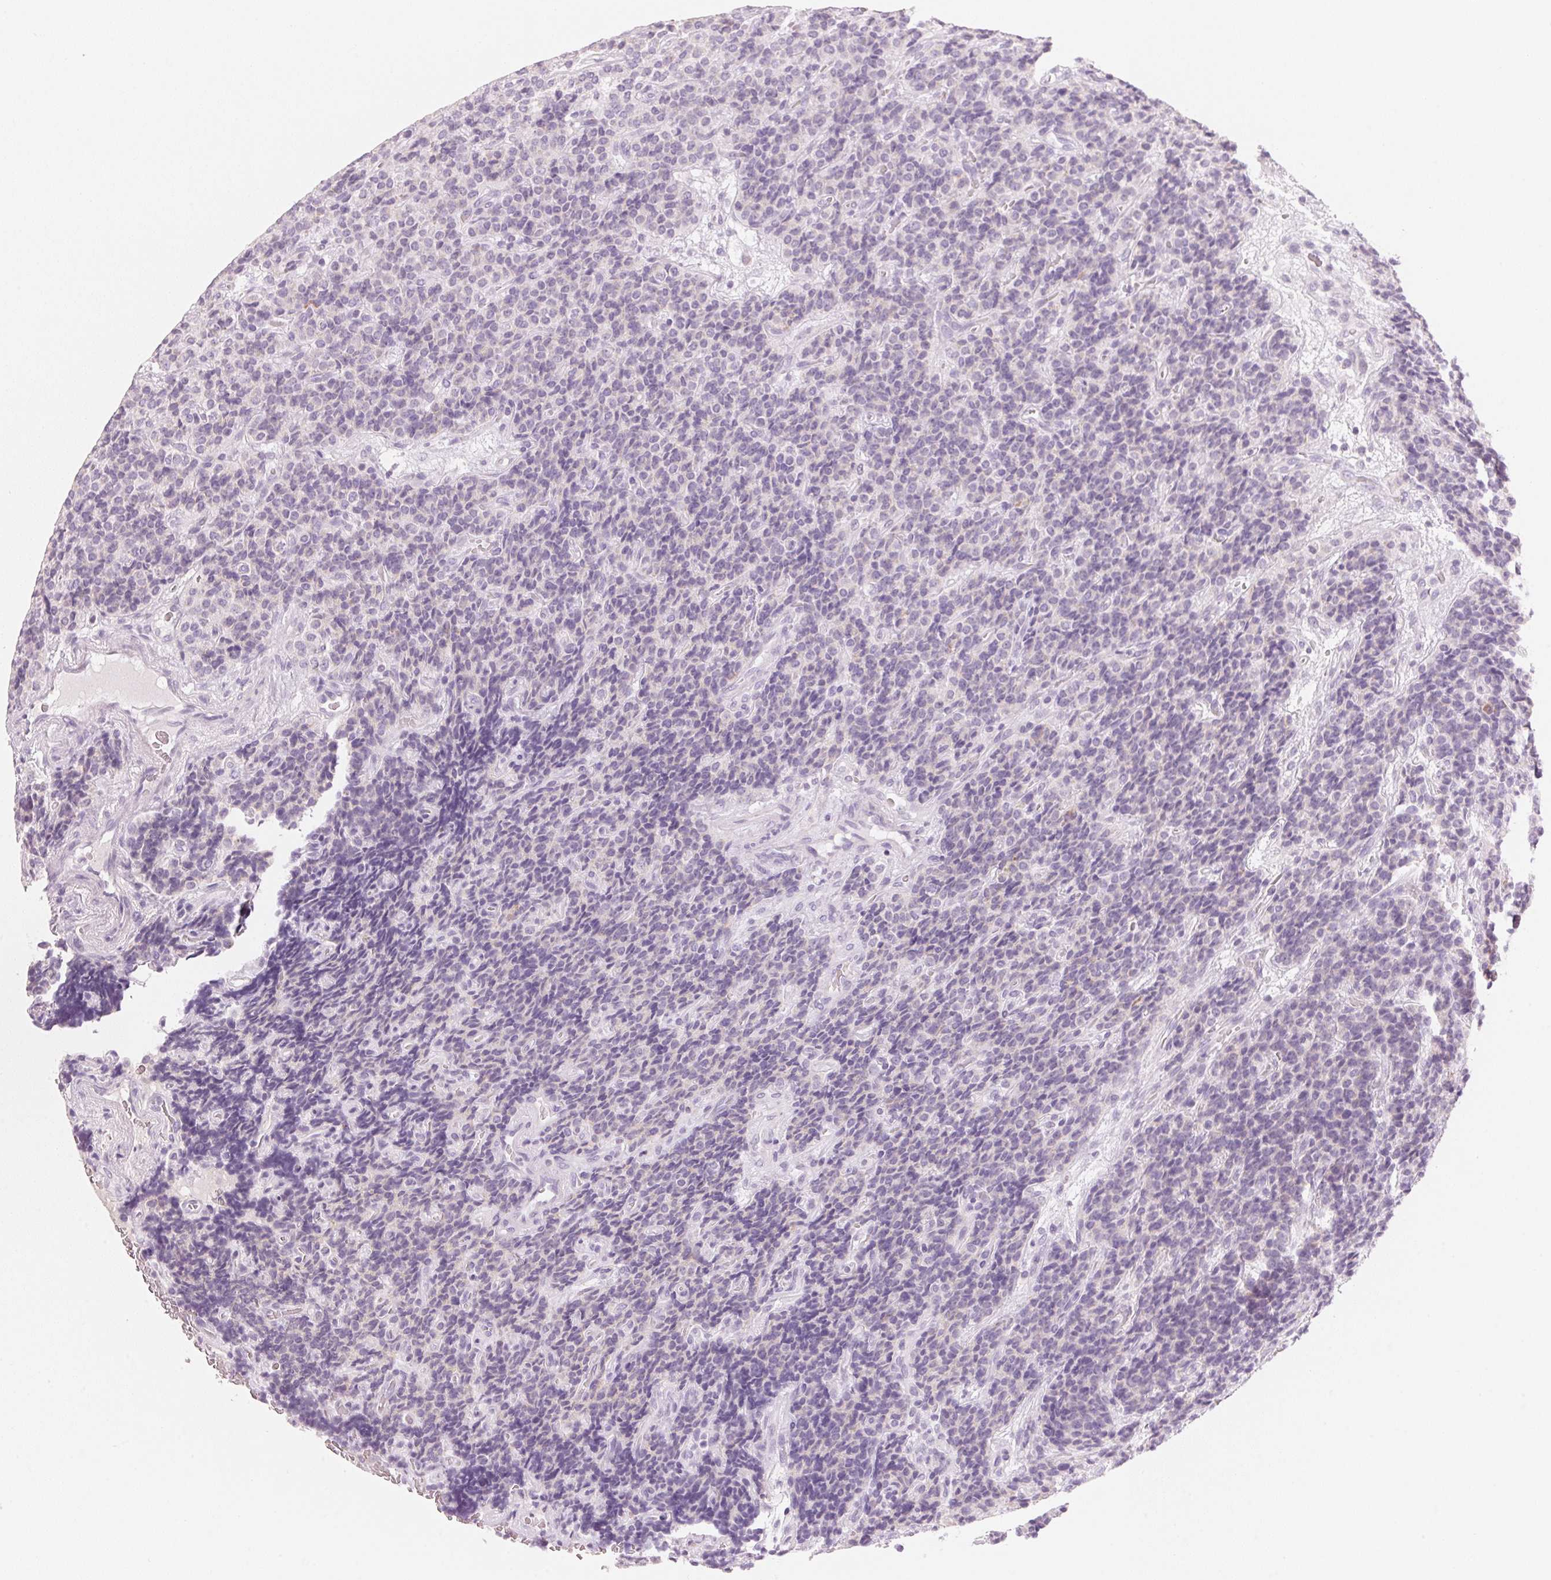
{"staining": {"intensity": "negative", "quantity": "none", "location": "none"}, "tissue": "carcinoid", "cell_type": "Tumor cells", "image_type": "cancer", "snomed": [{"axis": "morphology", "description": "Carcinoid, malignant, NOS"}, {"axis": "topography", "description": "Pancreas"}], "caption": "Immunohistochemical staining of human carcinoid displays no significant expression in tumor cells. (DAB (3,3'-diaminobenzidine) immunohistochemistry (IHC) with hematoxylin counter stain).", "gene": "HOXB13", "patient": {"sex": "male", "age": 36}}